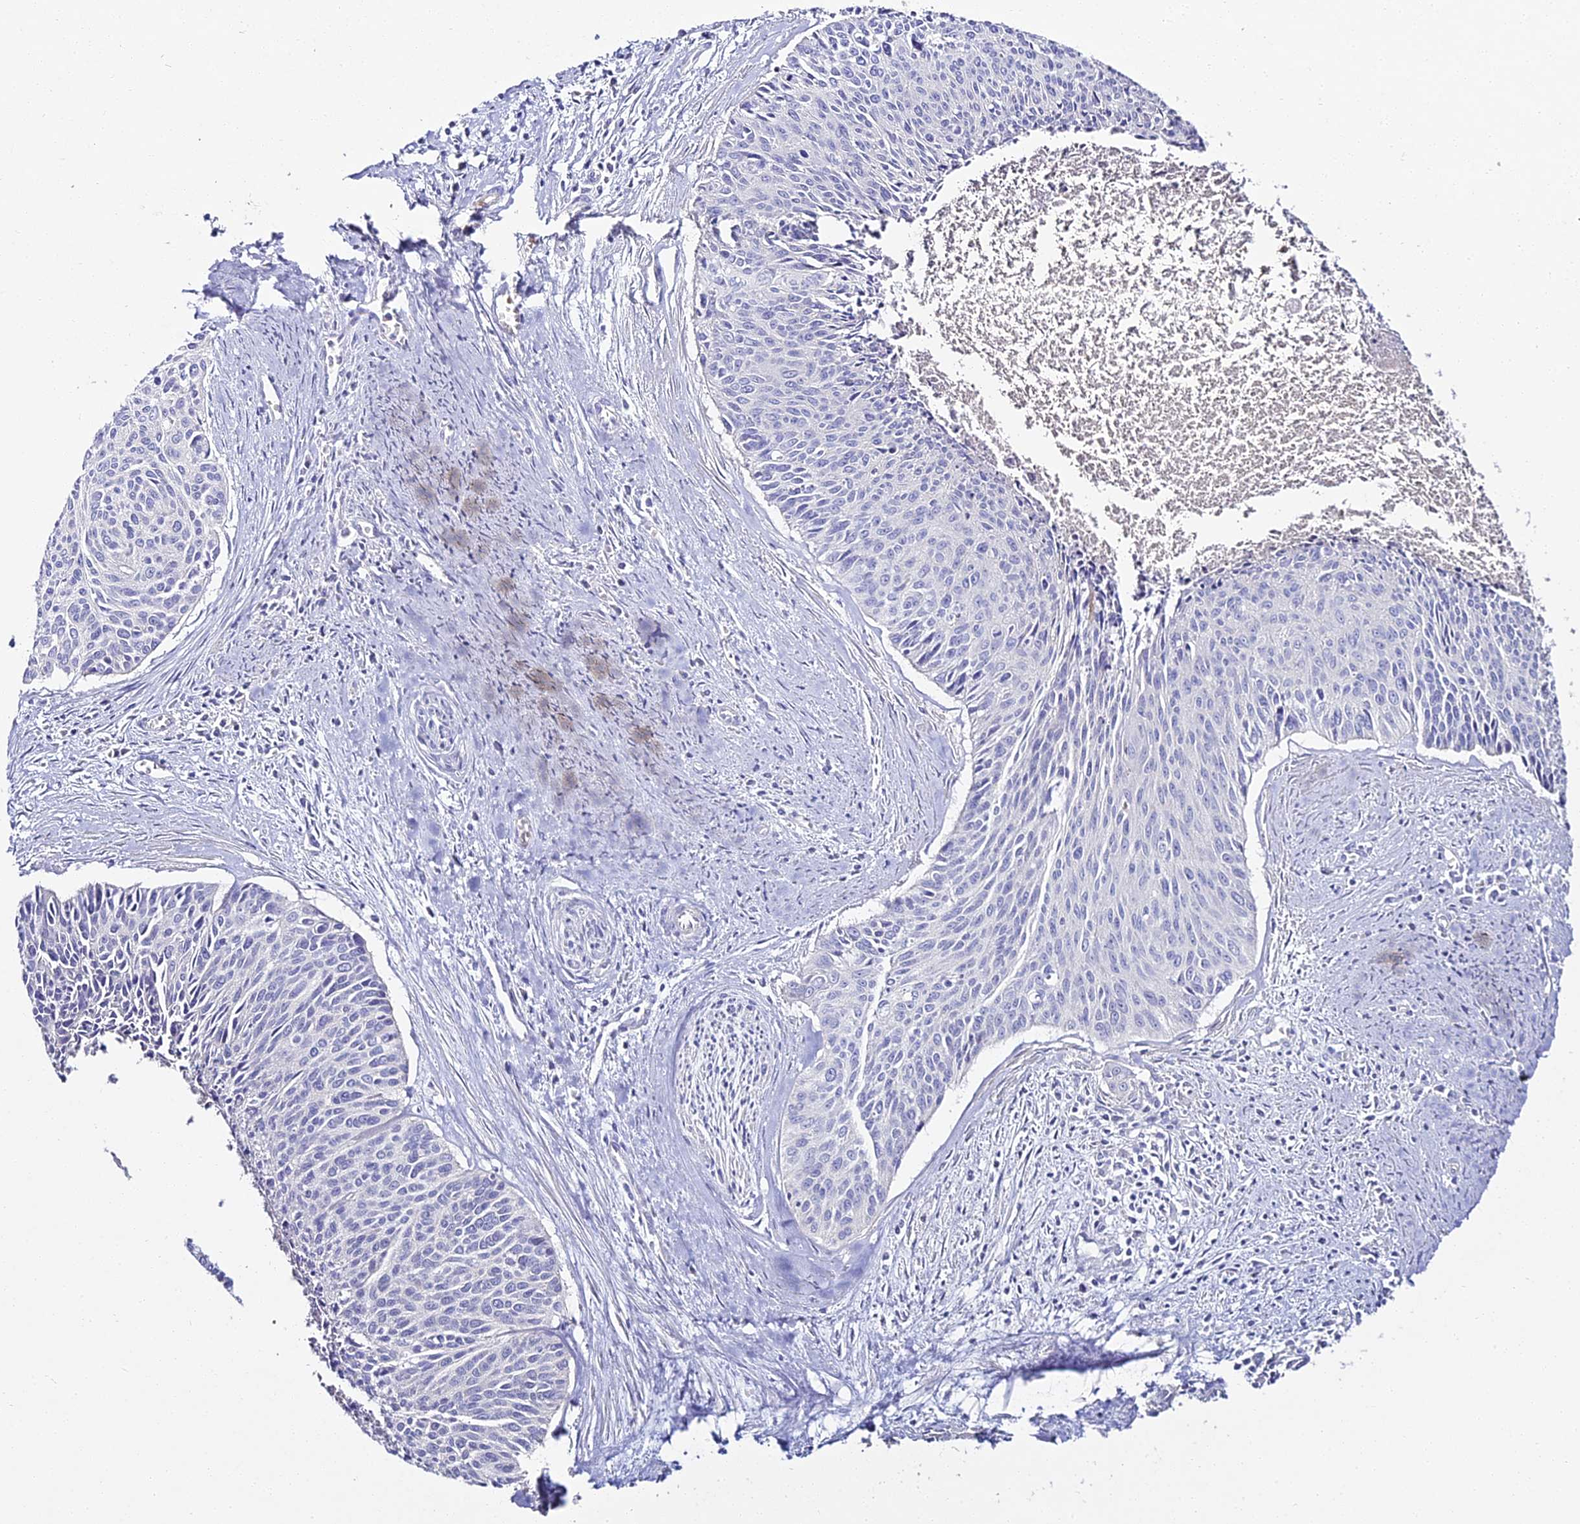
{"staining": {"intensity": "negative", "quantity": "none", "location": "none"}, "tissue": "cervical cancer", "cell_type": "Tumor cells", "image_type": "cancer", "snomed": [{"axis": "morphology", "description": "Squamous cell carcinoma, NOS"}, {"axis": "topography", "description": "Cervix"}], "caption": "The IHC micrograph has no significant staining in tumor cells of cervical cancer (squamous cell carcinoma) tissue. Nuclei are stained in blue.", "gene": "ALPG", "patient": {"sex": "female", "age": 55}}